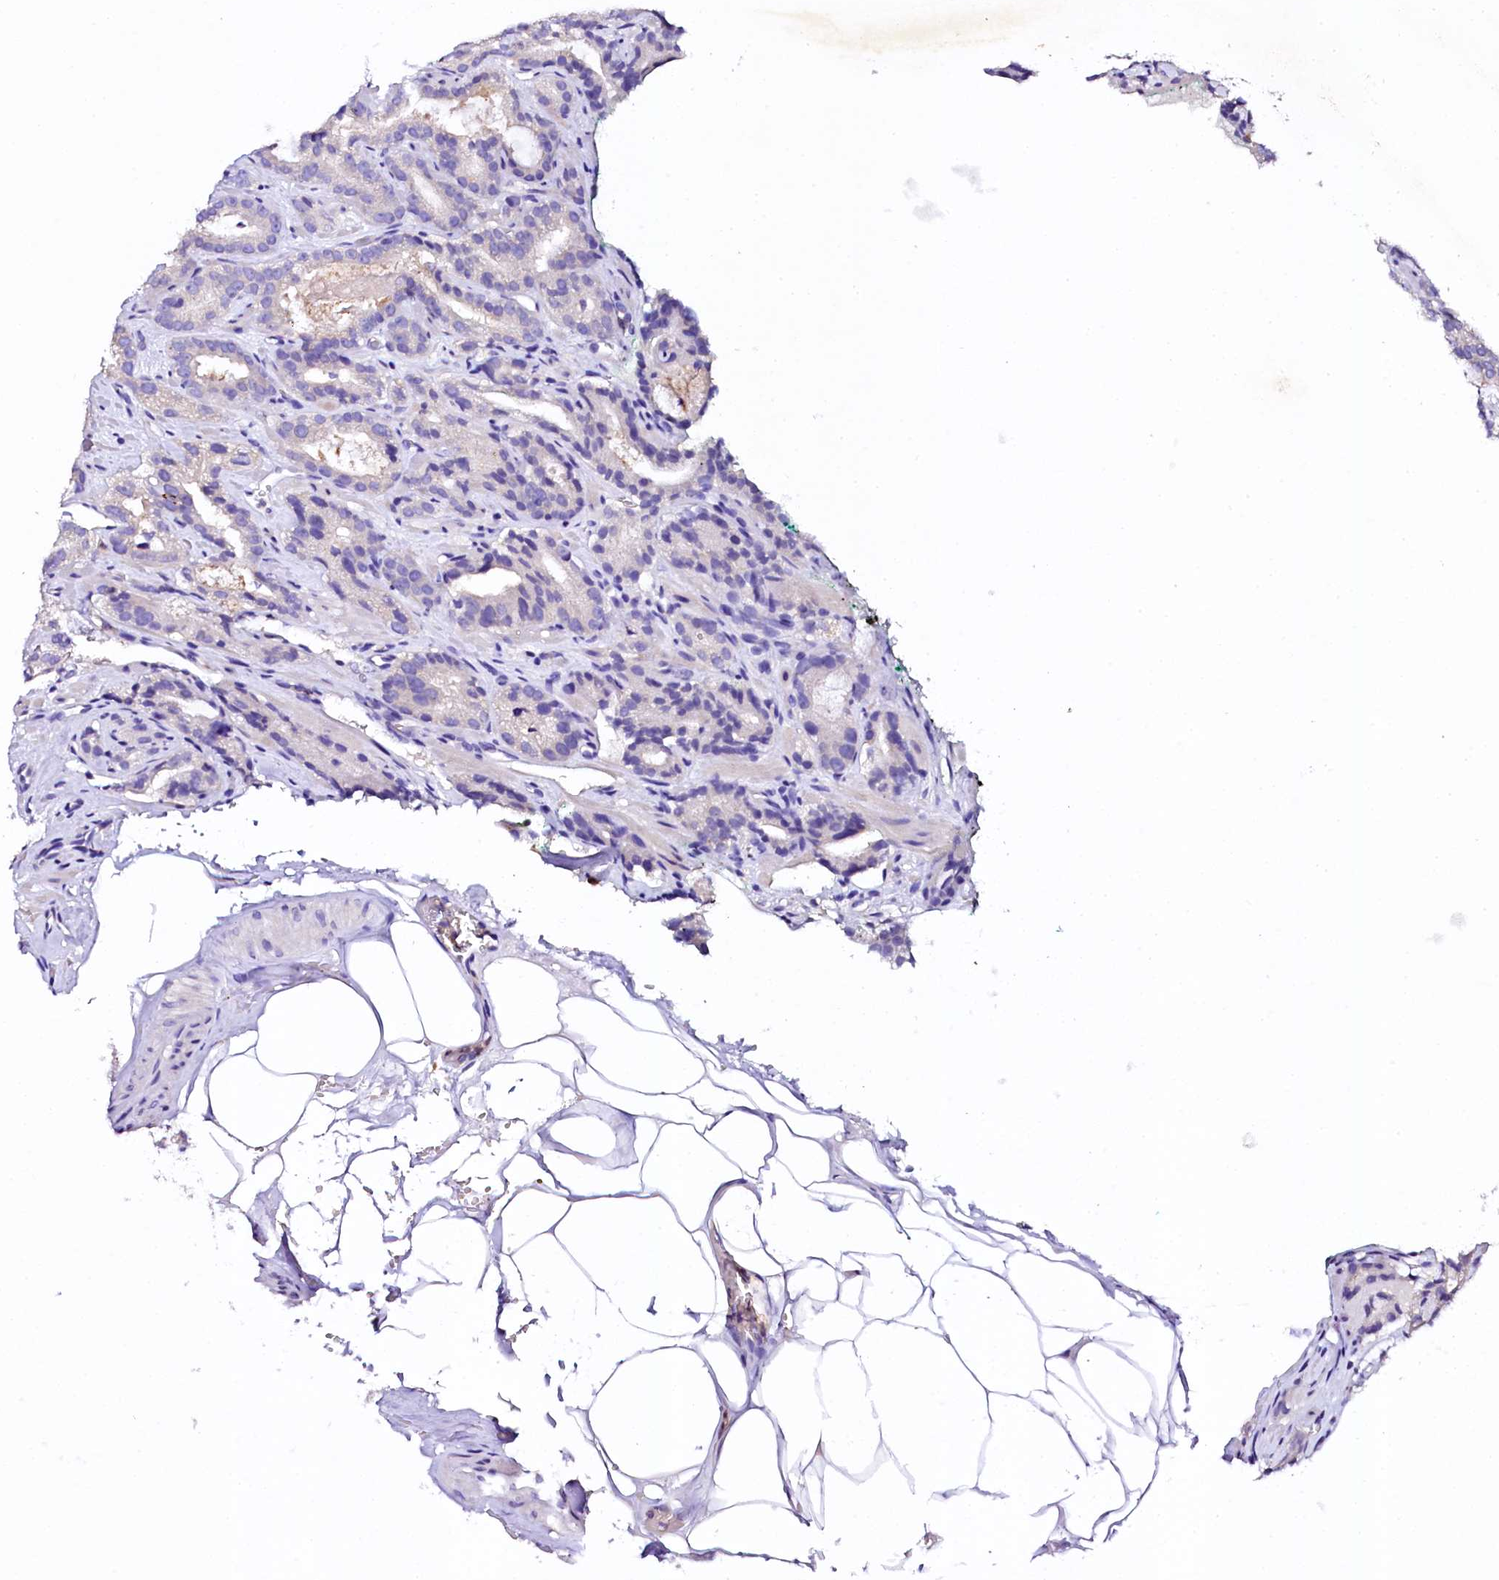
{"staining": {"intensity": "negative", "quantity": "none", "location": "none"}, "tissue": "prostate cancer", "cell_type": "Tumor cells", "image_type": "cancer", "snomed": [{"axis": "morphology", "description": "Adenocarcinoma, High grade"}, {"axis": "topography", "description": "Prostate"}], "caption": "There is no significant staining in tumor cells of prostate cancer. The staining is performed using DAB brown chromogen with nuclei counter-stained in using hematoxylin.", "gene": "NAA16", "patient": {"sex": "male", "age": 57}}